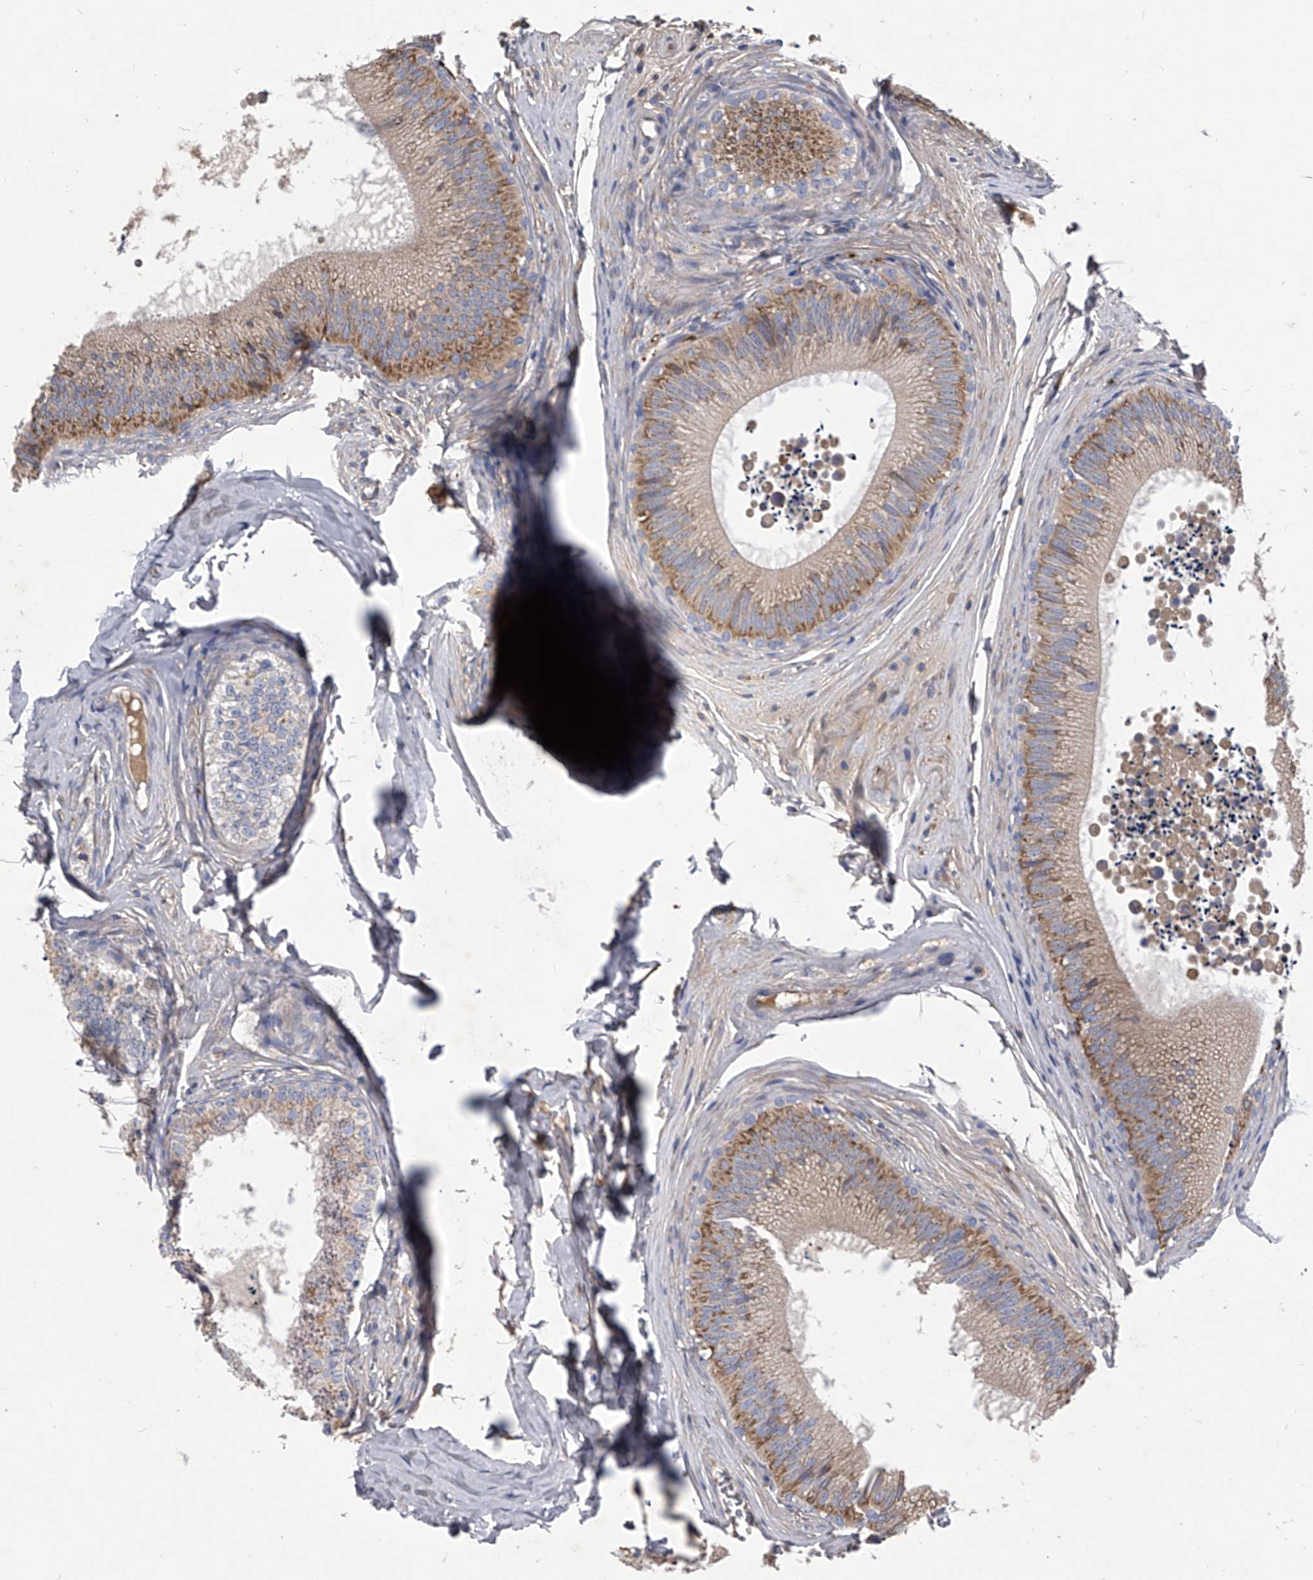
{"staining": {"intensity": "moderate", "quantity": ">75%", "location": "cytoplasmic/membranous"}, "tissue": "epididymis", "cell_type": "Glandular cells", "image_type": "normal", "snomed": [{"axis": "morphology", "description": "Normal tissue, NOS"}, {"axis": "topography", "description": "Epididymis"}], "caption": "Epididymis stained with IHC exhibits moderate cytoplasmic/membranous expression in about >75% of glandular cells.", "gene": "CCR4", "patient": {"sex": "male", "age": 29}}